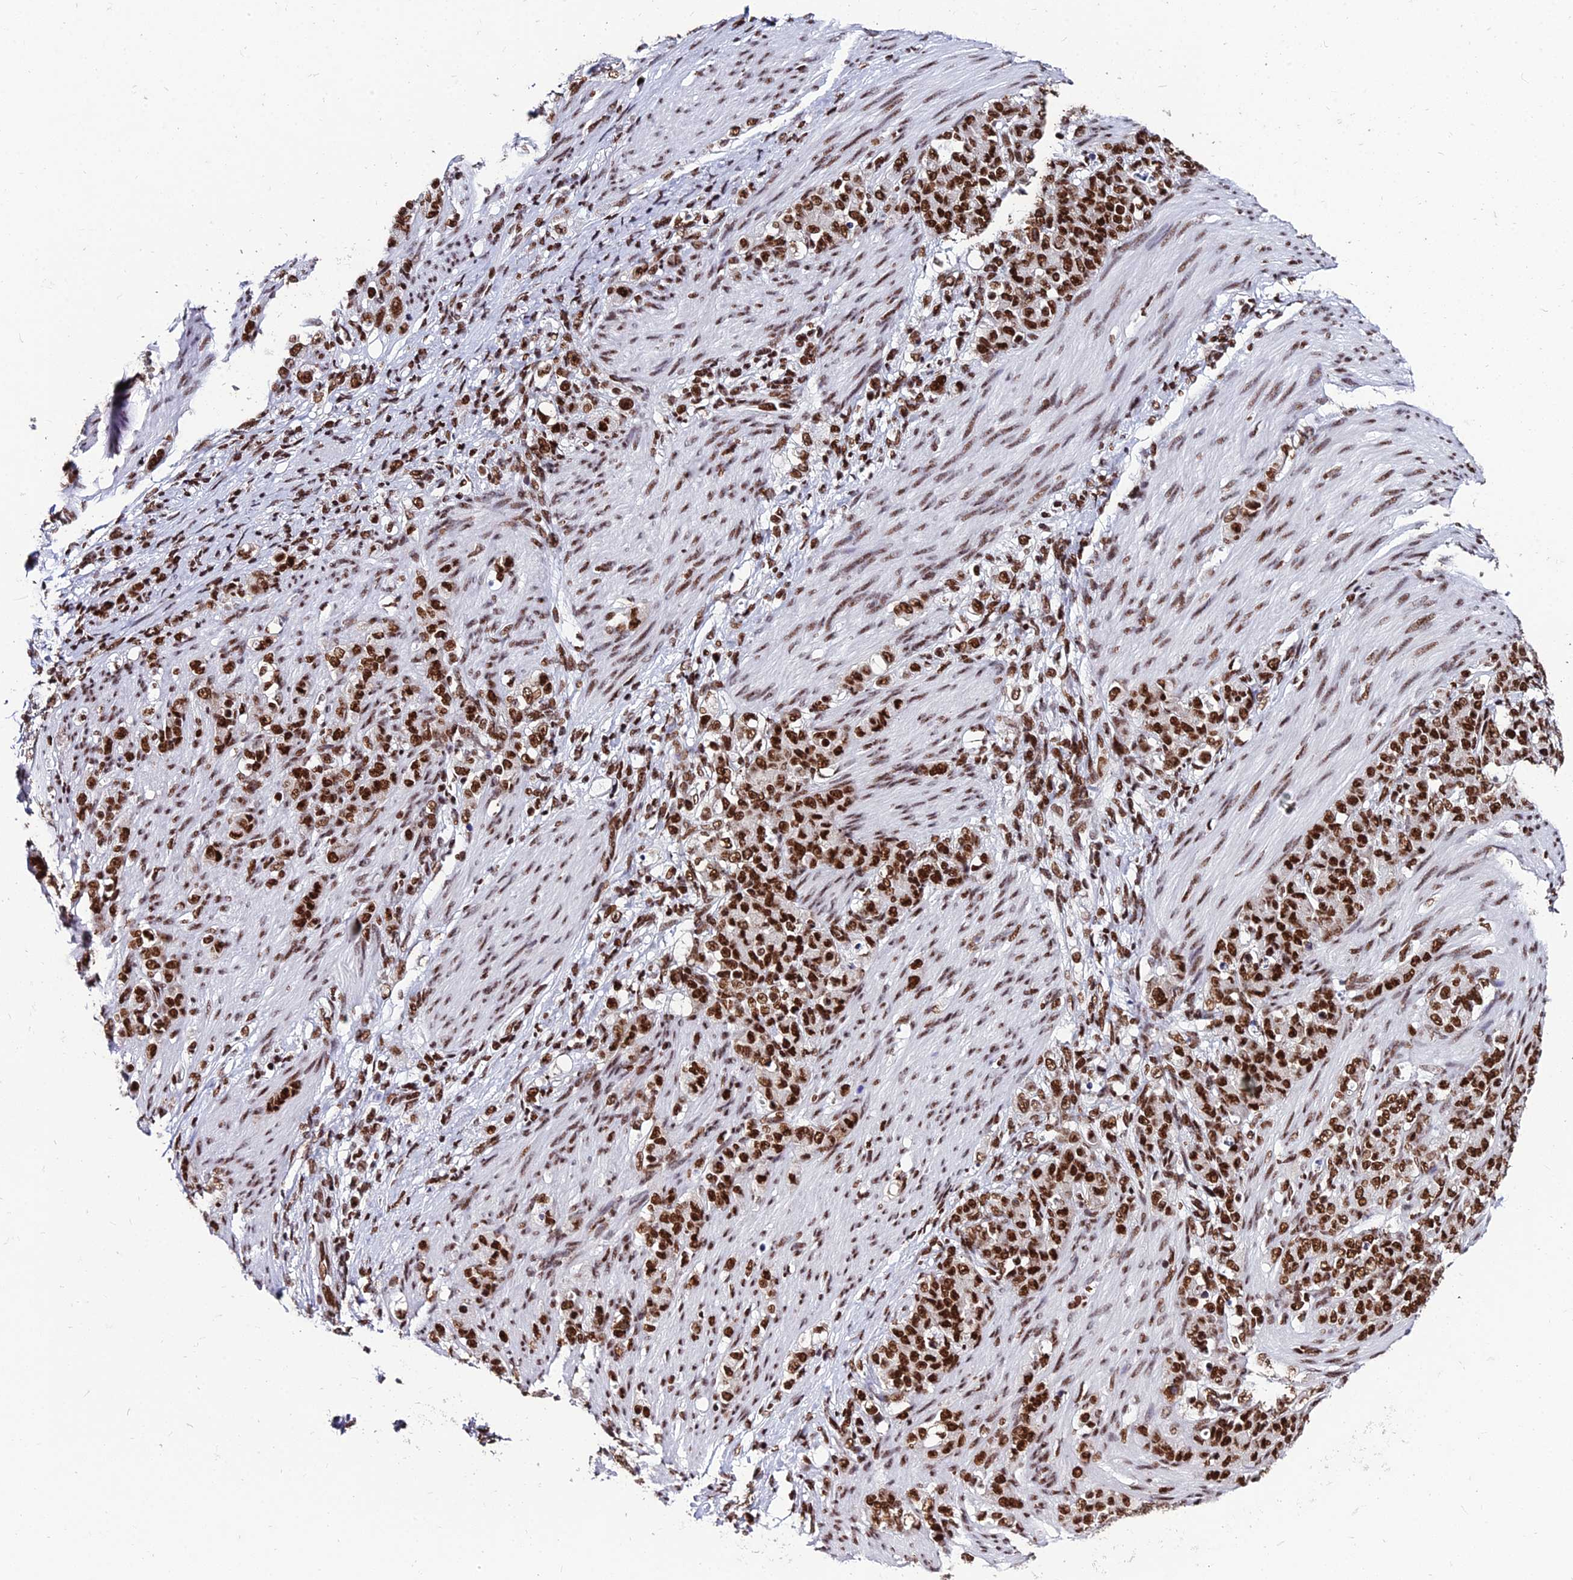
{"staining": {"intensity": "strong", "quantity": ">75%", "location": "nuclear"}, "tissue": "stomach cancer", "cell_type": "Tumor cells", "image_type": "cancer", "snomed": [{"axis": "morphology", "description": "Adenocarcinoma, NOS"}, {"axis": "topography", "description": "Stomach"}], "caption": "Human adenocarcinoma (stomach) stained with a brown dye exhibits strong nuclear positive expression in approximately >75% of tumor cells.", "gene": "HNRNPH1", "patient": {"sex": "female", "age": 79}}